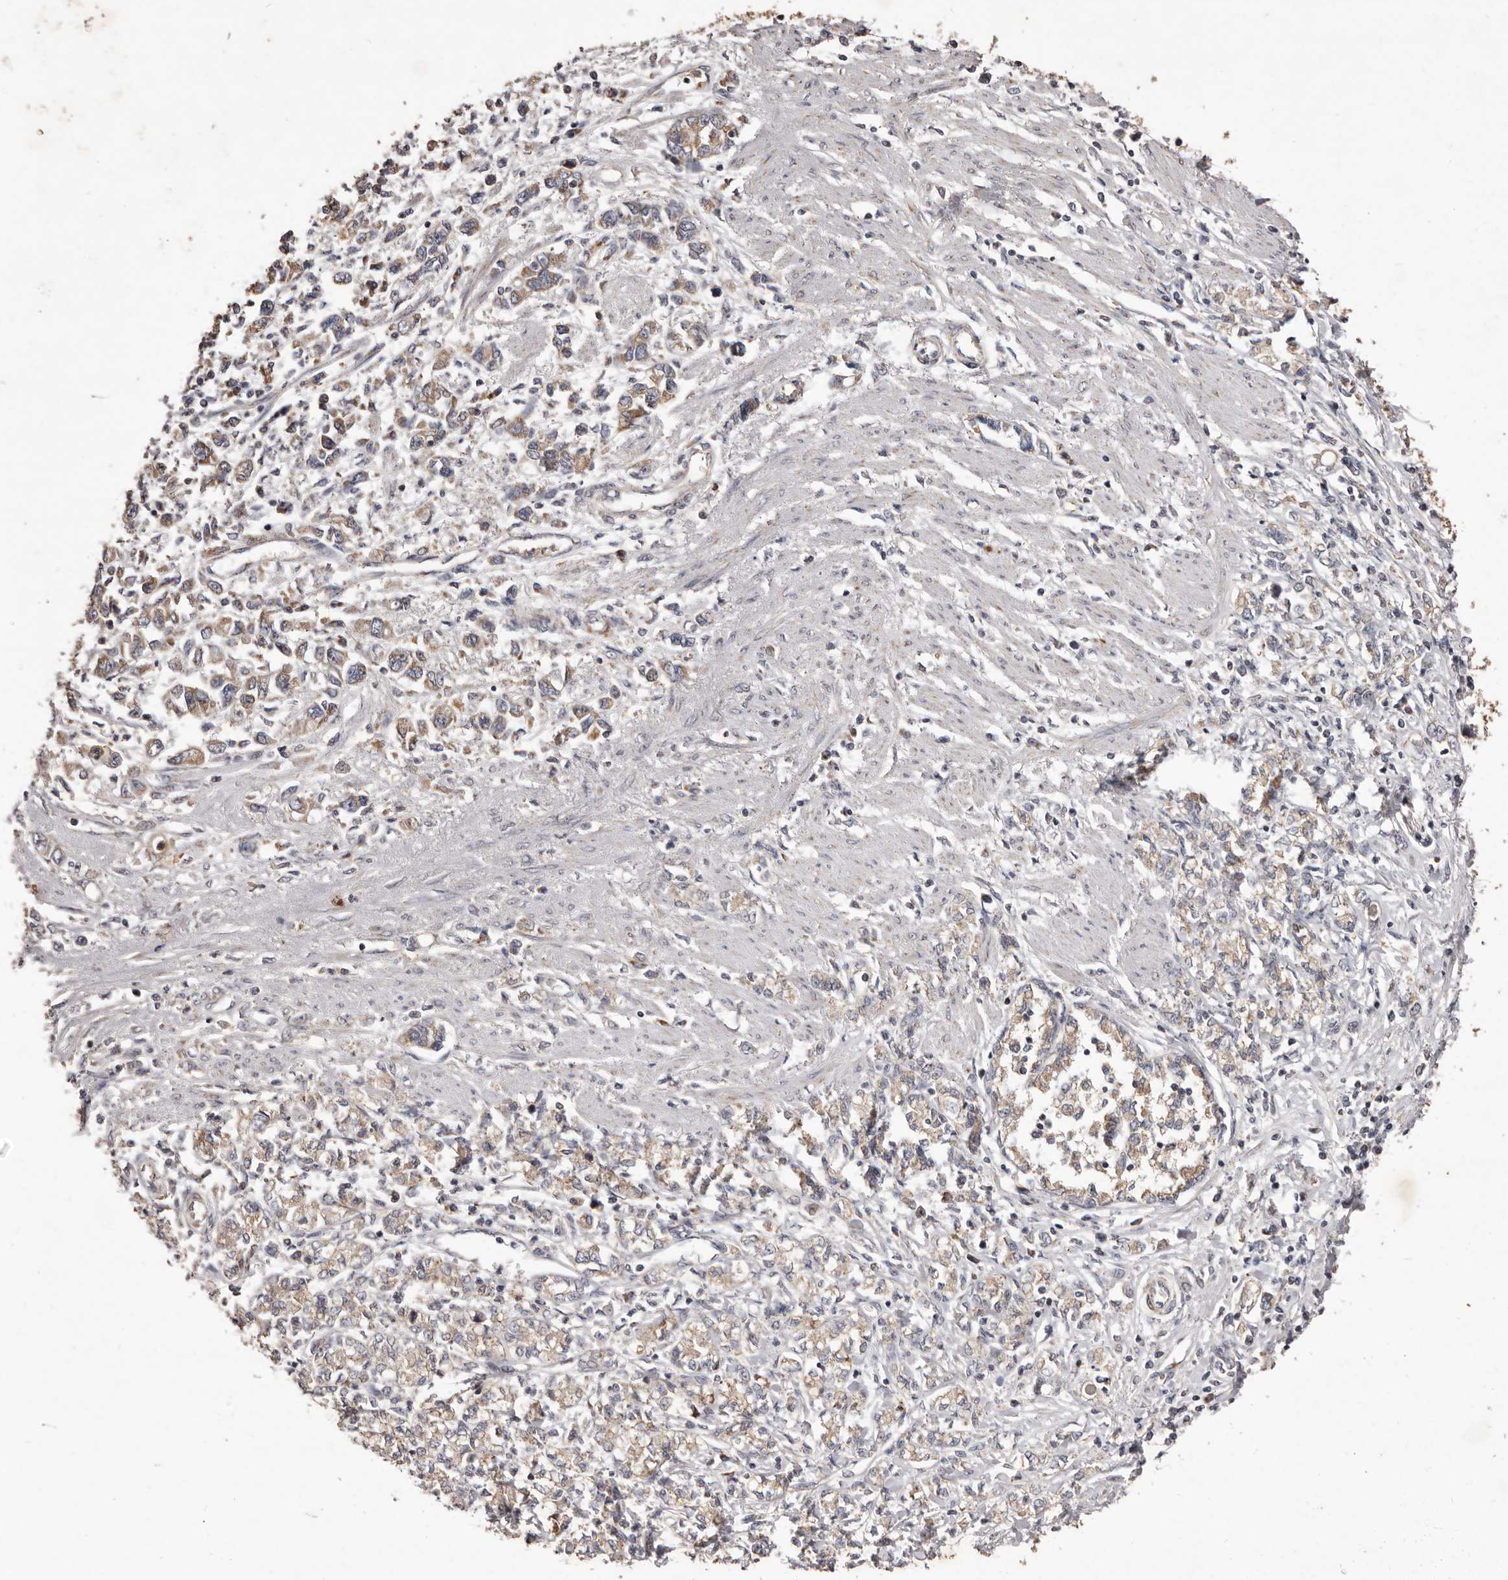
{"staining": {"intensity": "weak", "quantity": ">75%", "location": "cytoplasmic/membranous"}, "tissue": "stomach cancer", "cell_type": "Tumor cells", "image_type": "cancer", "snomed": [{"axis": "morphology", "description": "Adenocarcinoma, NOS"}, {"axis": "topography", "description": "Stomach"}], "caption": "Immunohistochemical staining of stomach adenocarcinoma reveals low levels of weak cytoplasmic/membranous protein expression in approximately >75% of tumor cells. Nuclei are stained in blue.", "gene": "CXCL14", "patient": {"sex": "female", "age": 76}}